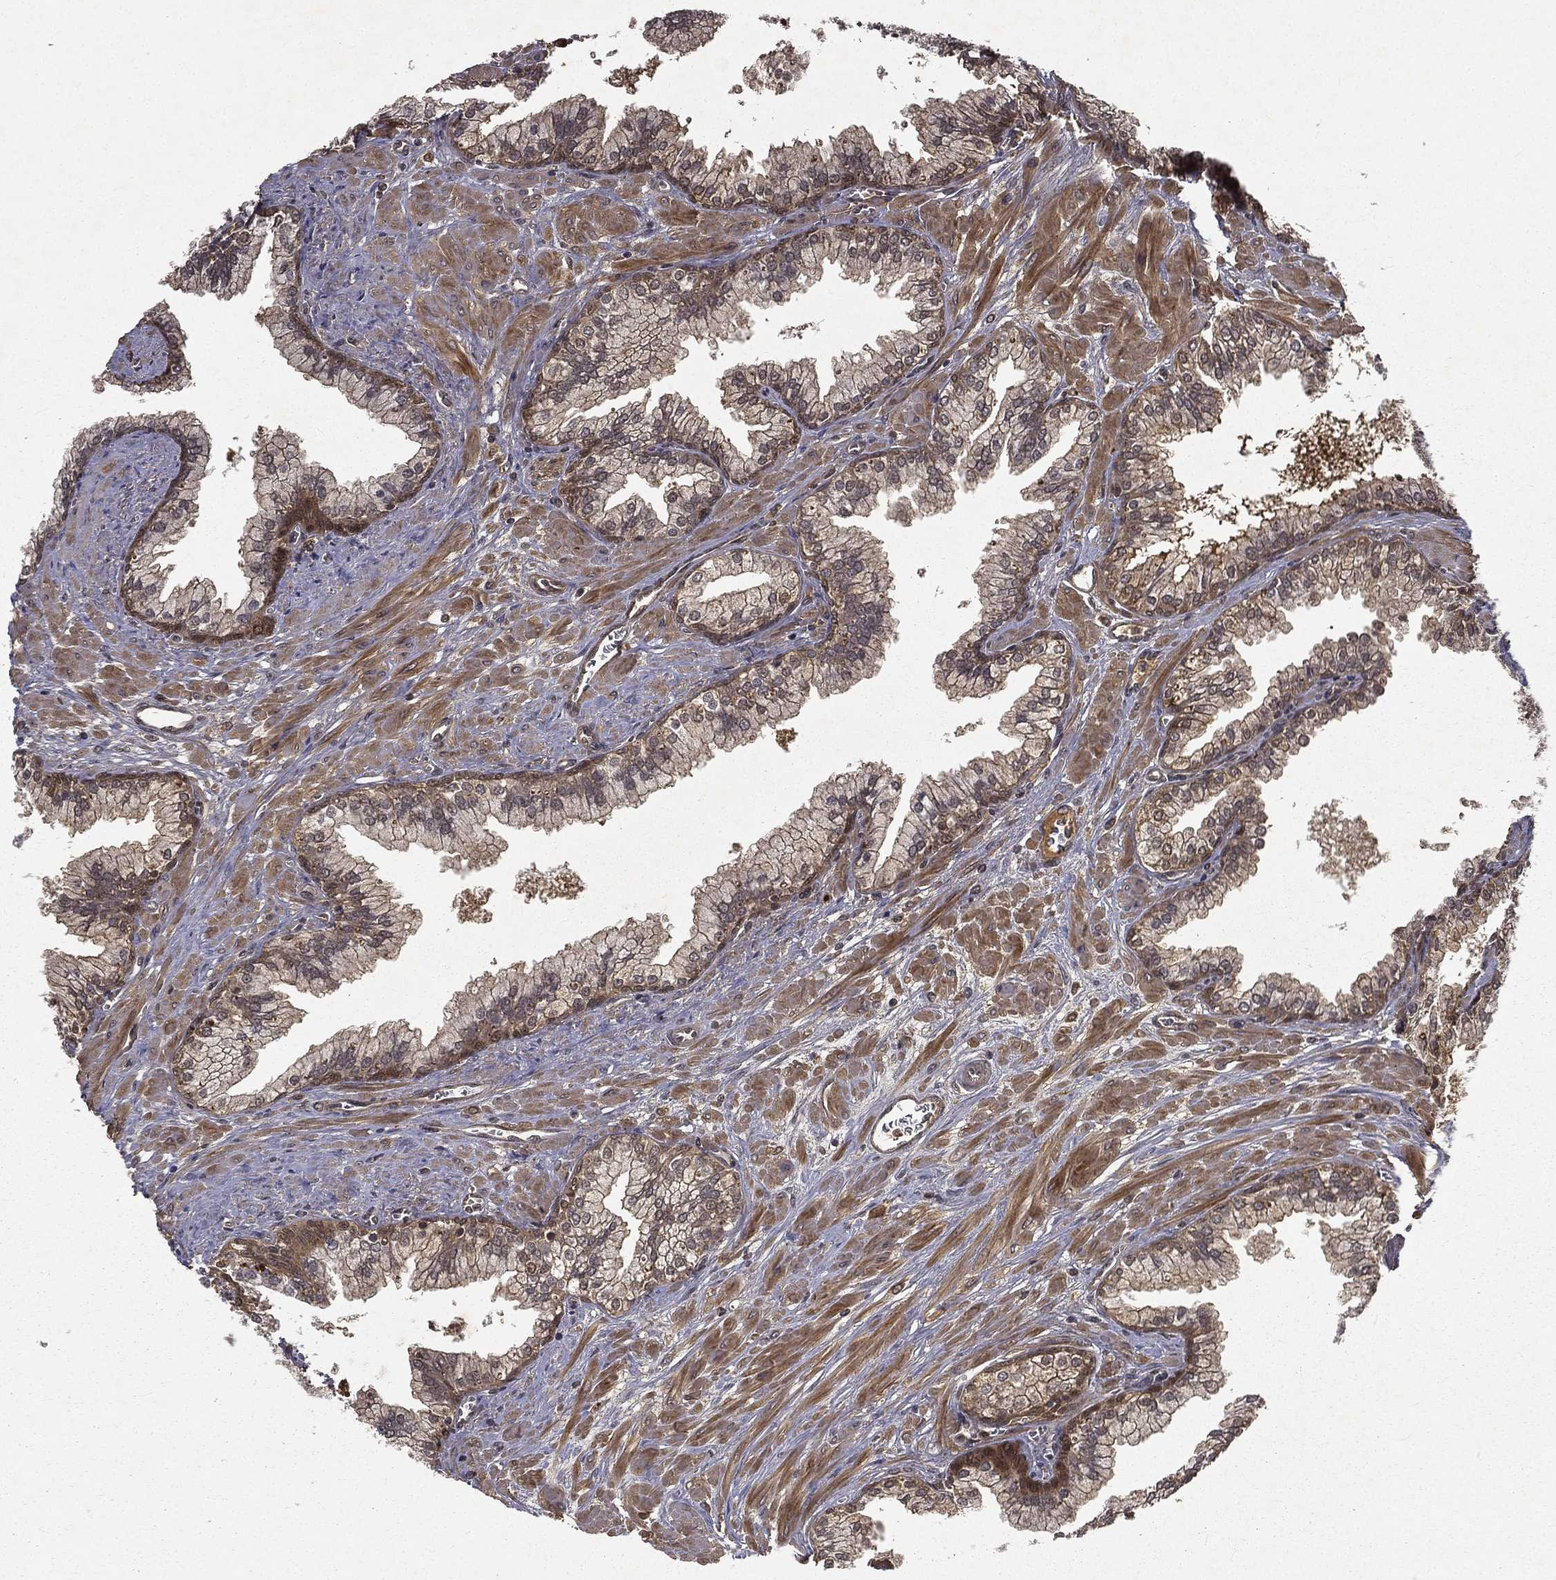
{"staining": {"intensity": "moderate", "quantity": "25%-75%", "location": "cytoplasmic/membranous,nuclear"}, "tissue": "prostate cancer", "cell_type": "Tumor cells", "image_type": "cancer", "snomed": [{"axis": "morphology", "description": "Adenocarcinoma, NOS"}, {"axis": "topography", "description": "Prostate and seminal vesicle, NOS"}, {"axis": "topography", "description": "Prostate"}], "caption": "IHC image of human prostate adenocarcinoma stained for a protein (brown), which displays medium levels of moderate cytoplasmic/membranous and nuclear expression in approximately 25%-75% of tumor cells.", "gene": "FGD1", "patient": {"sex": "male", "age": 62}}